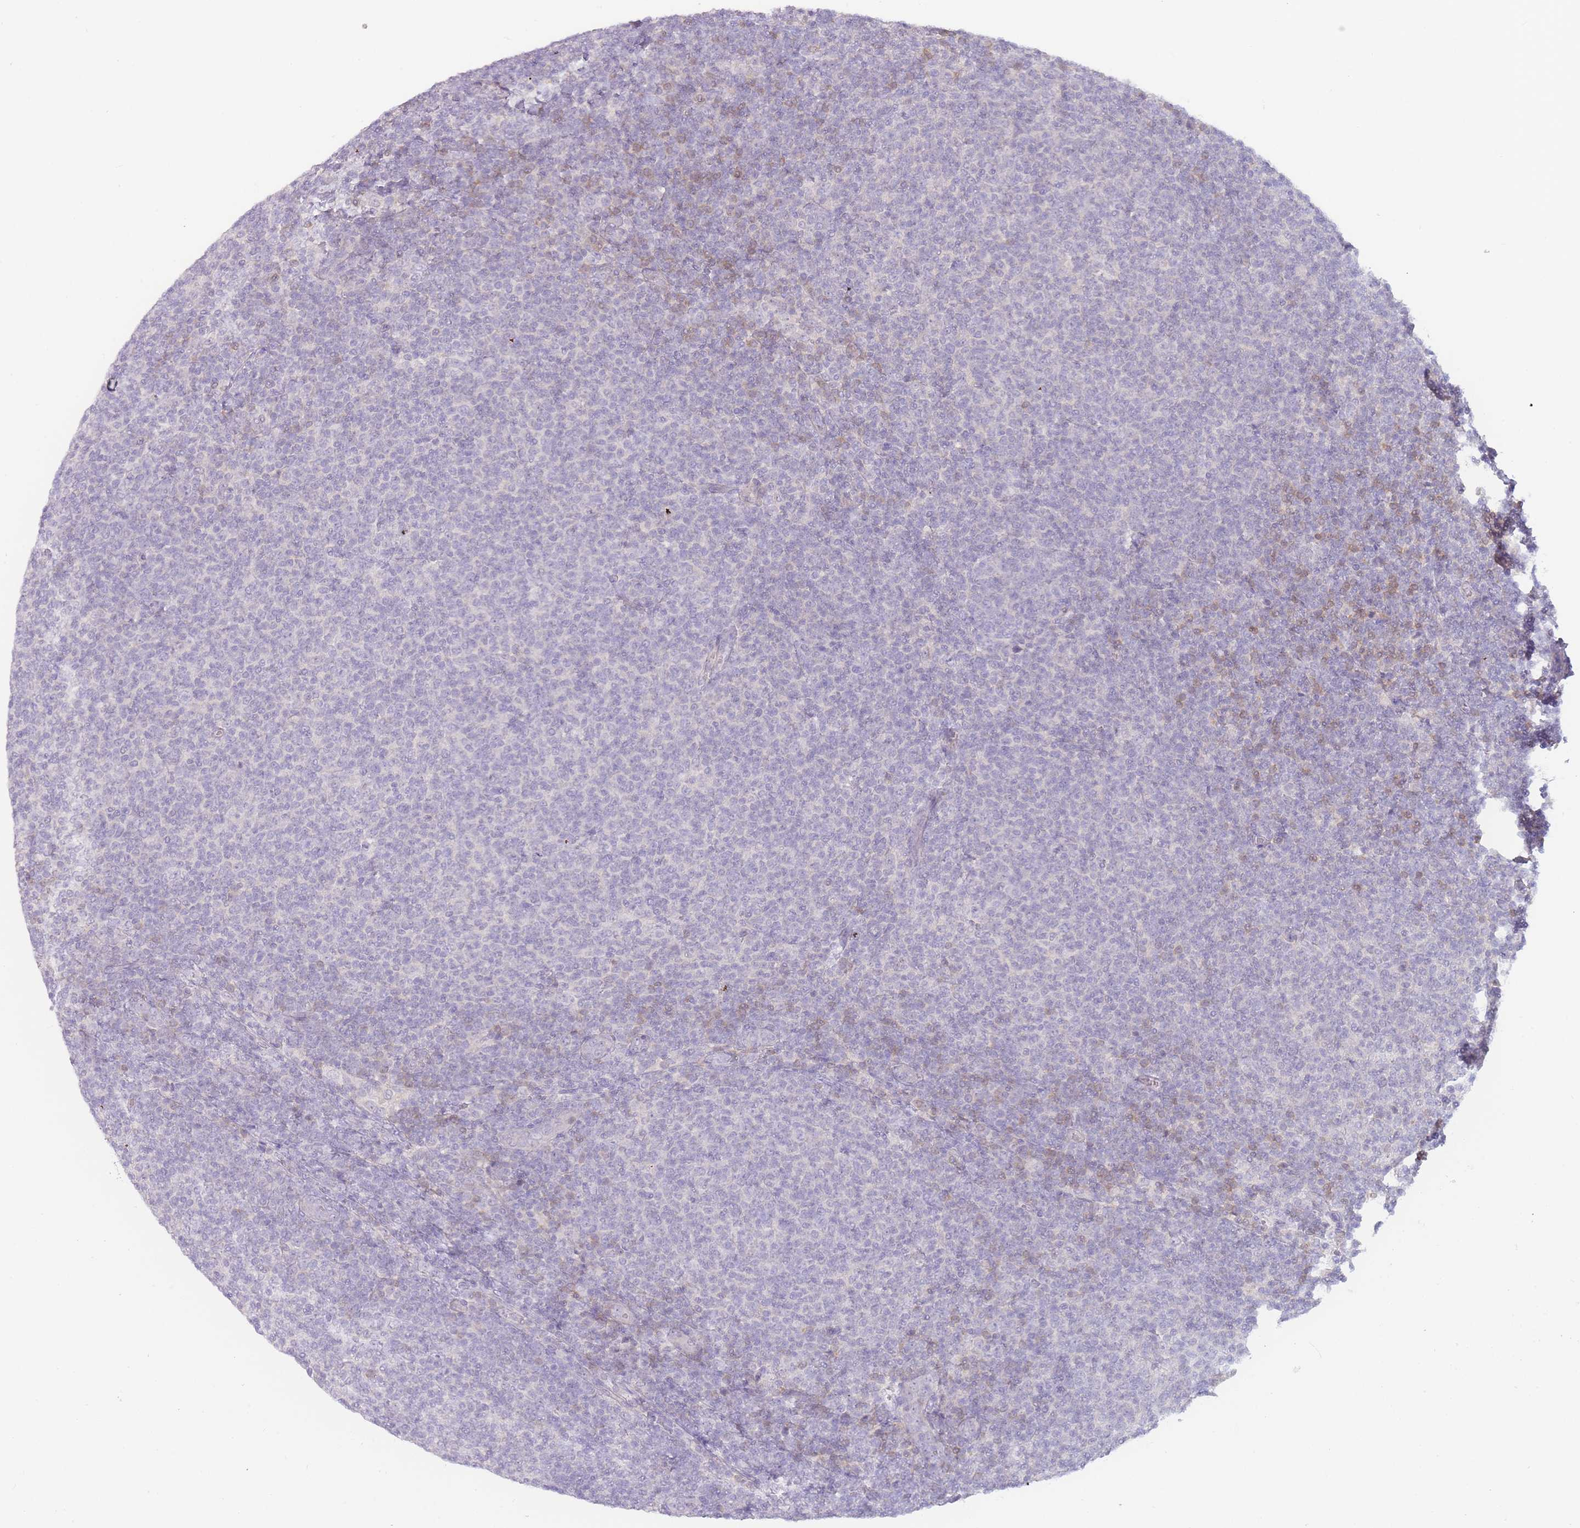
{"staining": {"intensity": "negative", "quantity": "none", "location": "none"}, "tissue": "lymphoma", "cell_type": "Tumor cells", "image_type": "cancer", "snomed": [{"axis": "morphology", "description": "Malignant lymphoma, non-Hodgkin's type, Low grade"}, {"axis": "topography", "description": "Lymph node"}], "caption": "The photomicrograph displays no significant expression in tumor cells of lymphoma.", "gene": "SPHKAP", "patient": {"sex": "male", "age": 66}}